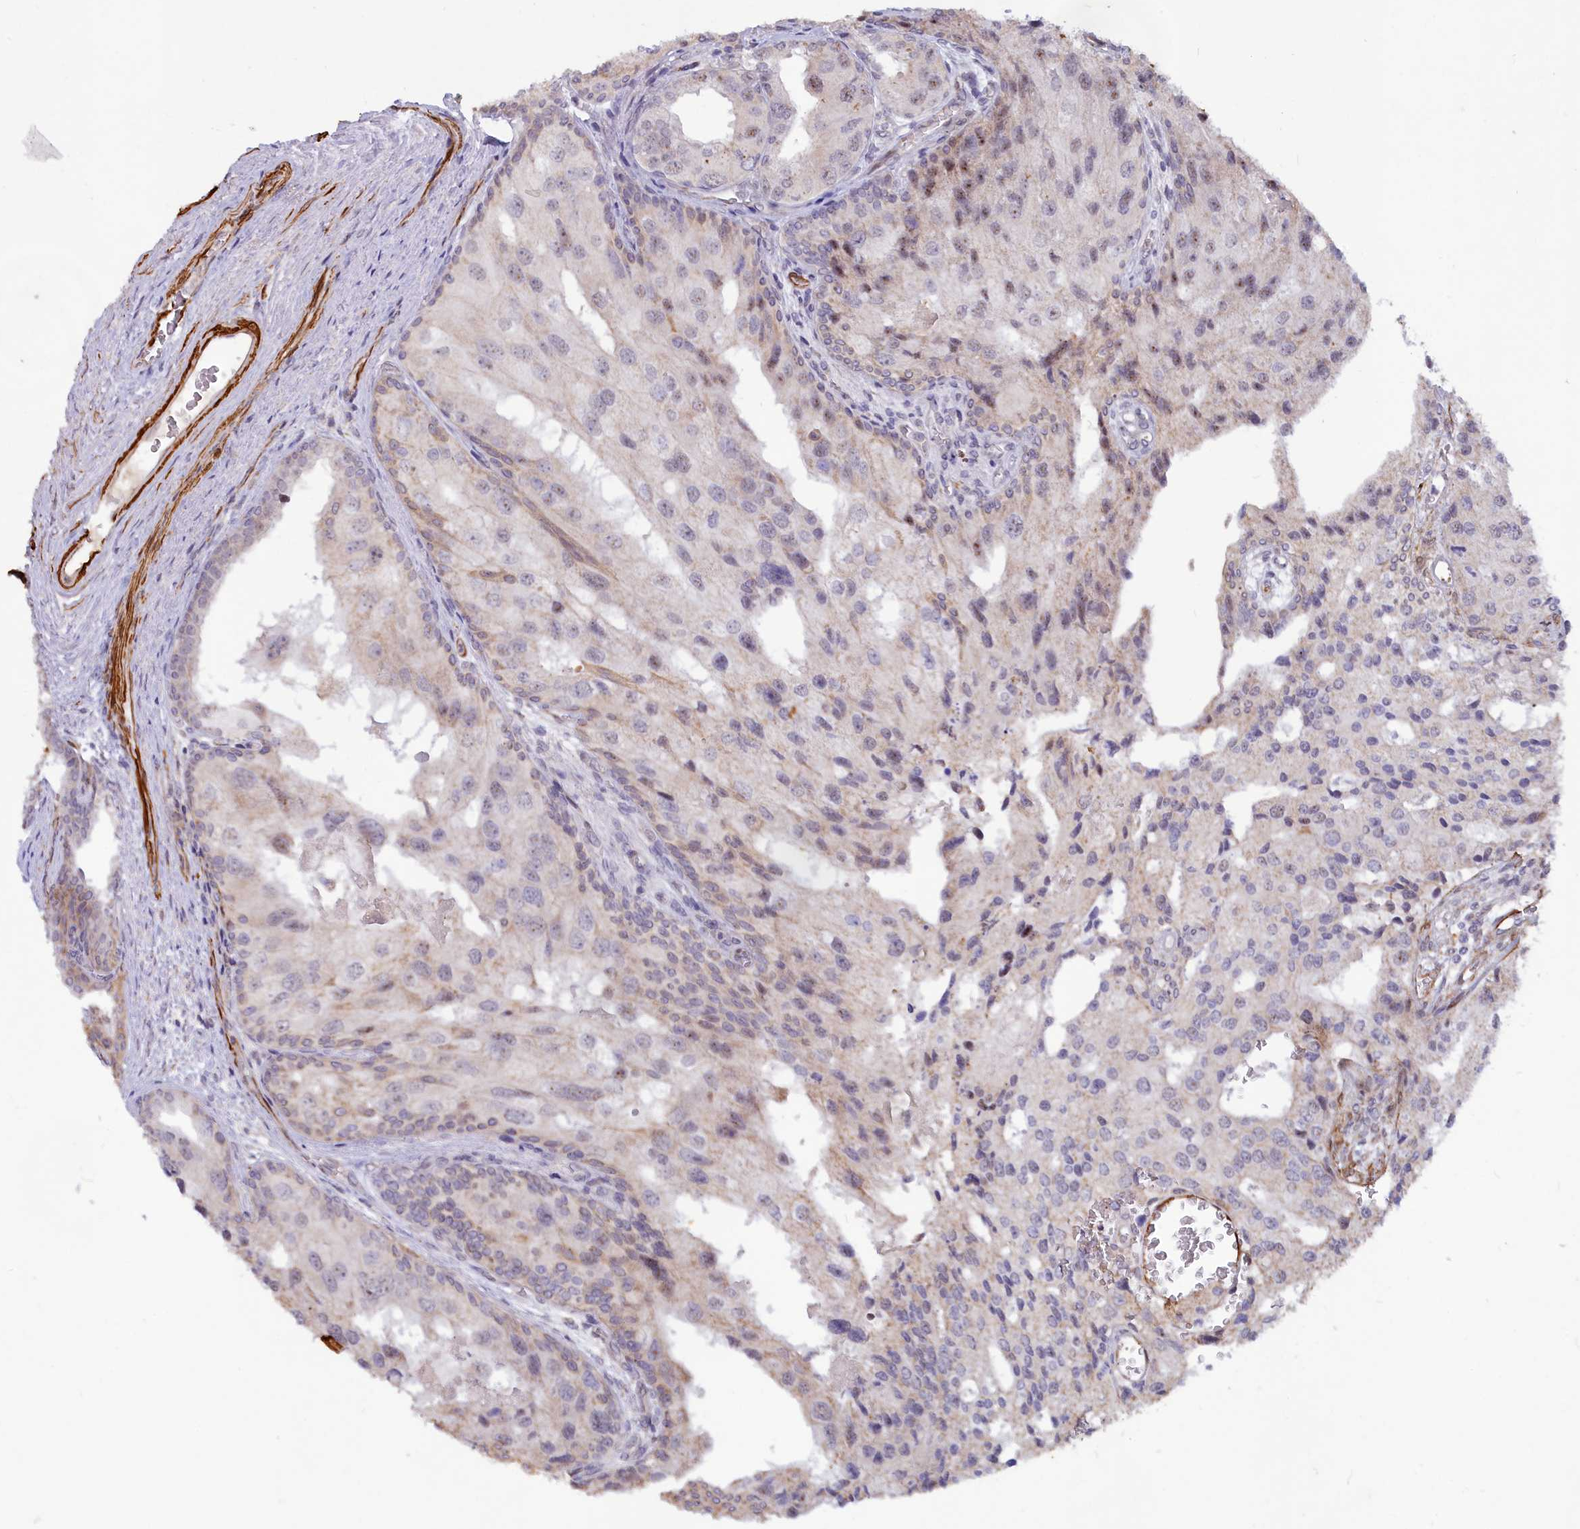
{"staining": {"intensity": "negative", "quantity": "none", "location": "none"}, "tissue": "prostate cancer", "cell_type": "Tumor cells", "image_type": "cancer", "snomed": [{"axis": "morphology", "description": "Adenocarcinoma, High grade"}, {"axis": "topography", "description": "Prostate"}], "caption": "Immunohistochemistry photomicrograph of neoplastic tissue: human prostate high-grade adenocarcinoma stained with DAB displays no significant protein staining in tumor cells.", "gene": "CCDC154", "patient": {"sex": "male", "age": 62}}